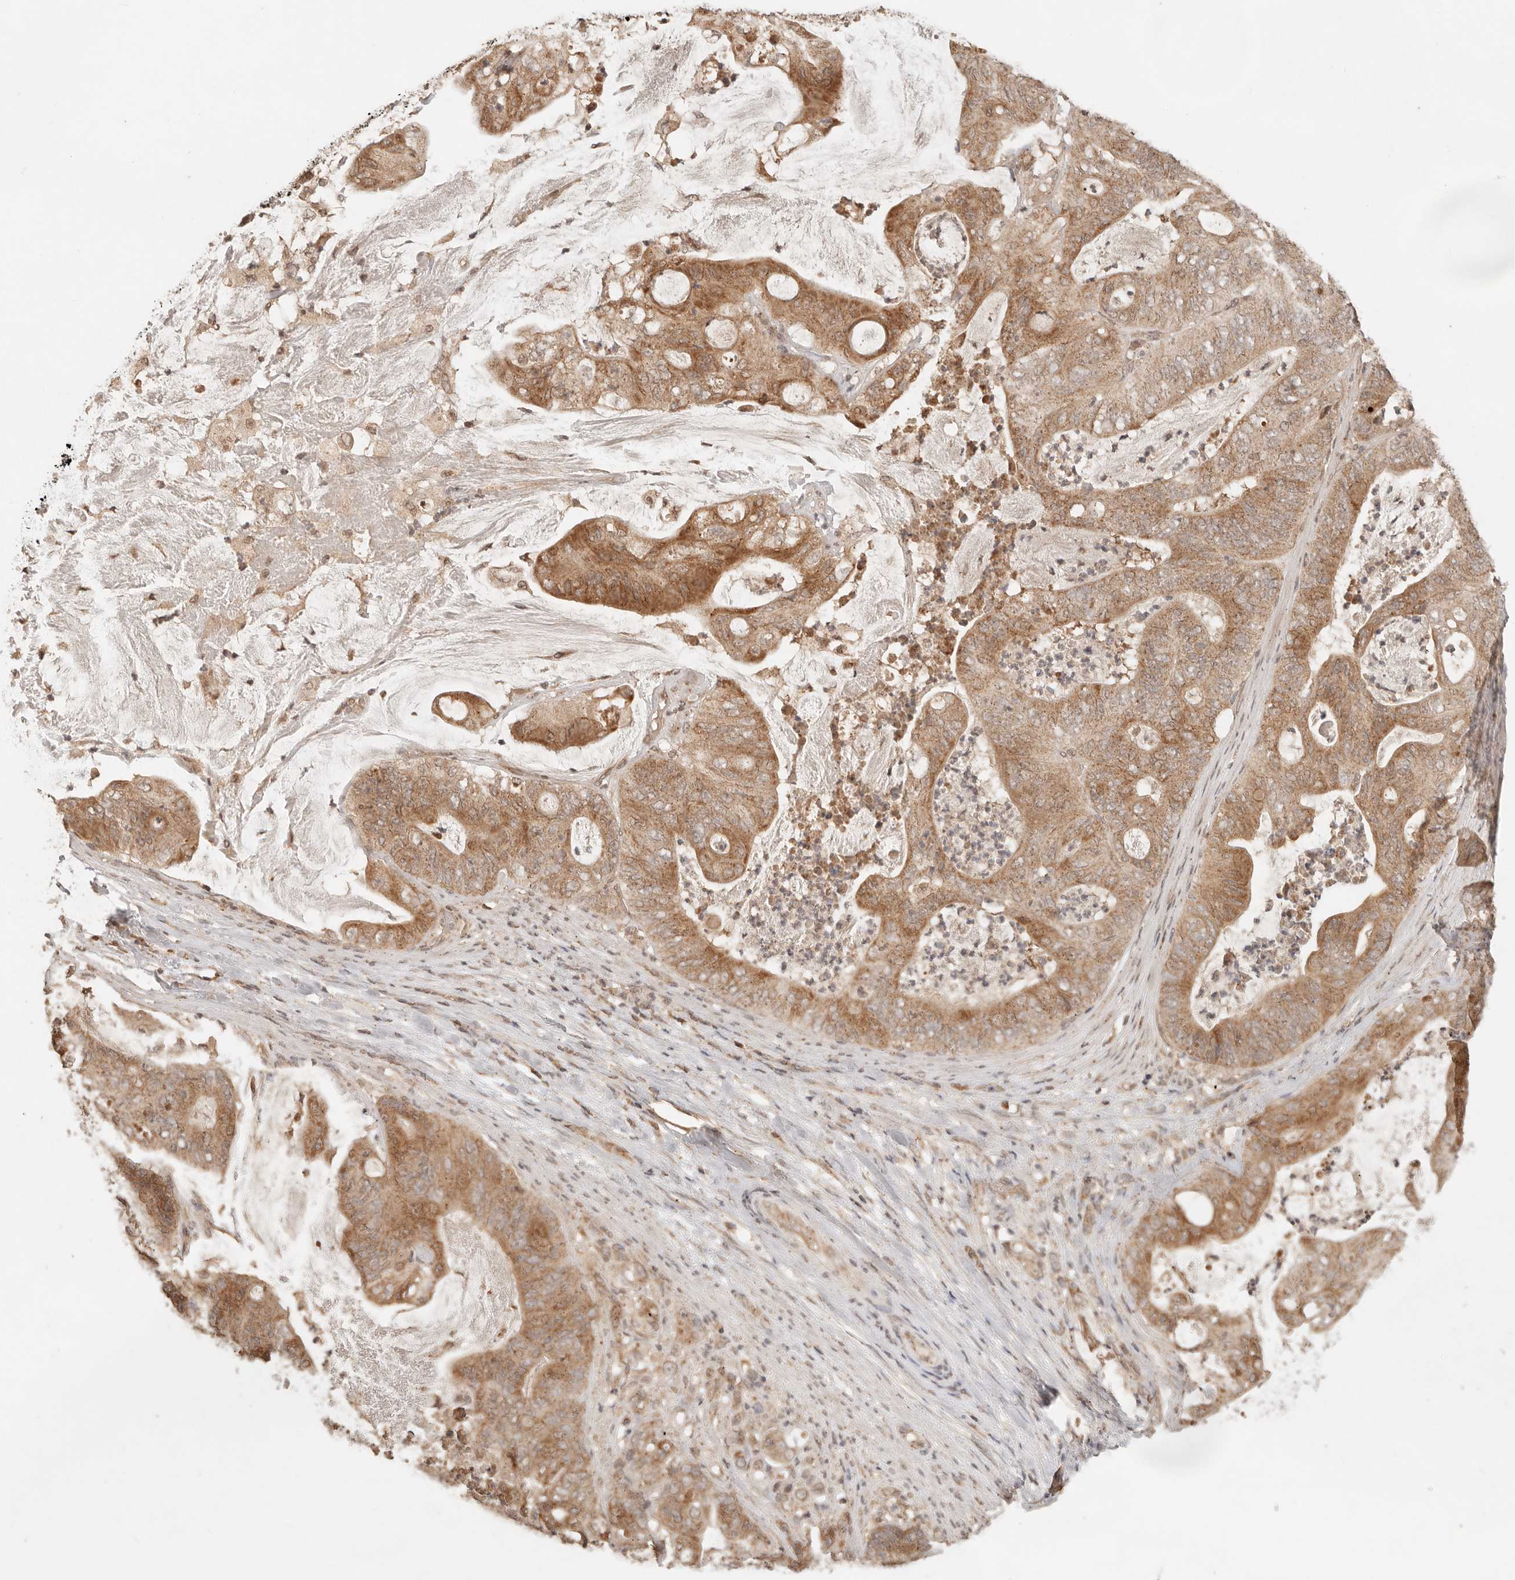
{"staining": {"intensity": "strong", "quantity": ">75%", "location": "cytoplasmic/membranous"}, "tissue": "stomach cancer", "cell_type": "Tumor cells", "image_type": "cancer", "snomed": [{"axis": "morphology", "description": "Adenocarcinoma, NOS"}, {"axis": "topography", "description": "Stomach"}], "caption": "There is high levels of strong cytoplasmic/membranous positivity in tumor cells of stomach adenocarcinoma, as demonstrated by immunohistochemical staining (brown color).", "gene": "LMO4", "patient": {"sex": "female", "age": 73}}